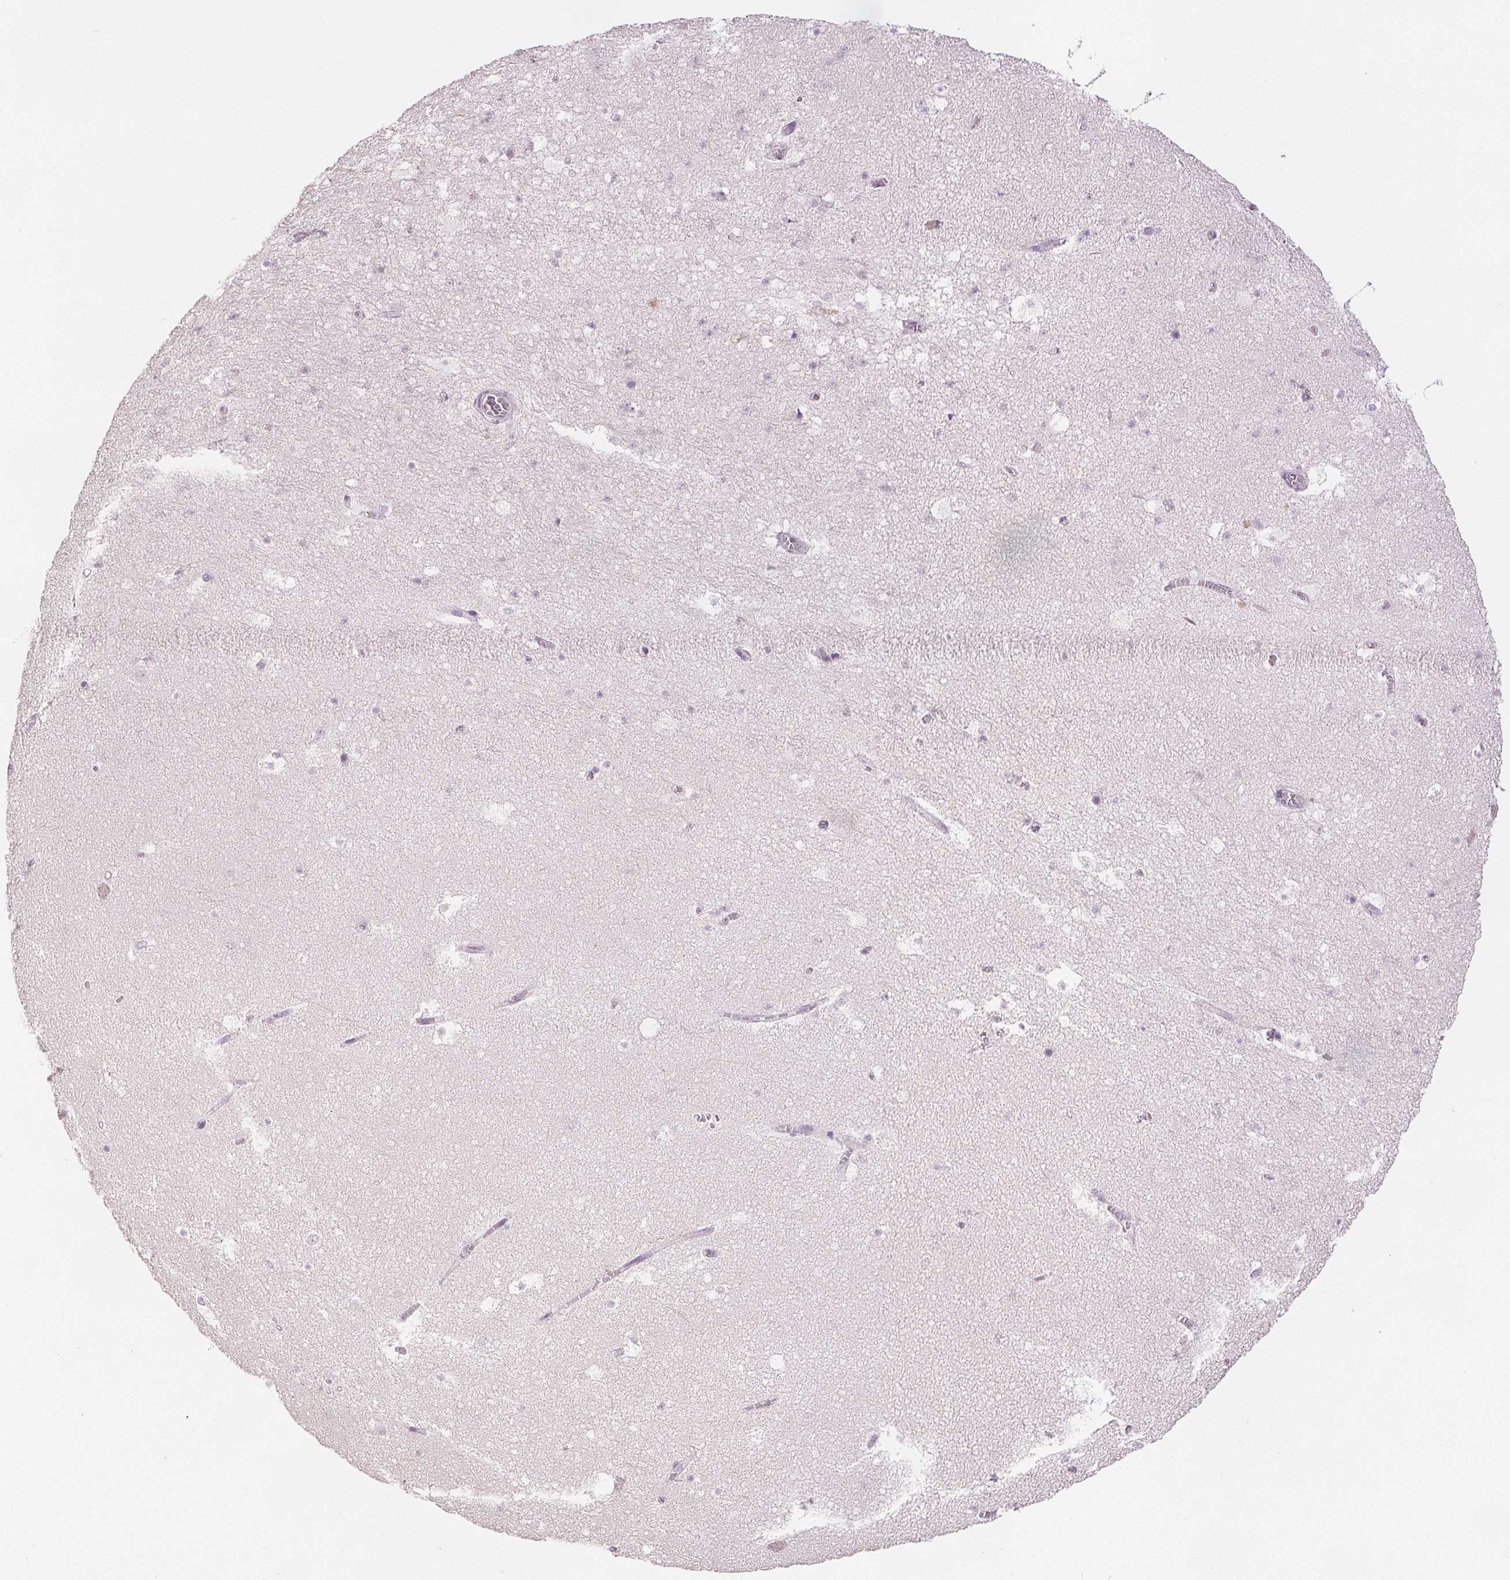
{"staining": {"intensity": "negative", "quantity": "none", "location": "none"}, "tissue": "hippocampus", "cell_type": "Glial cells", "image_type": "normal", "snomed": [{"axis": "morphology", "description": "Normal tissue, NOS"}, {"axis": "topography", "description": "Hippocampus"}], "caption": "Glial cells are negative for brown protein staining in unremarkable hippocampus. (DAB immunohistochemistry with hematoxylin counter stain).", "gene": "SCGN", "patient": {"sex": "female", "age": 42}}